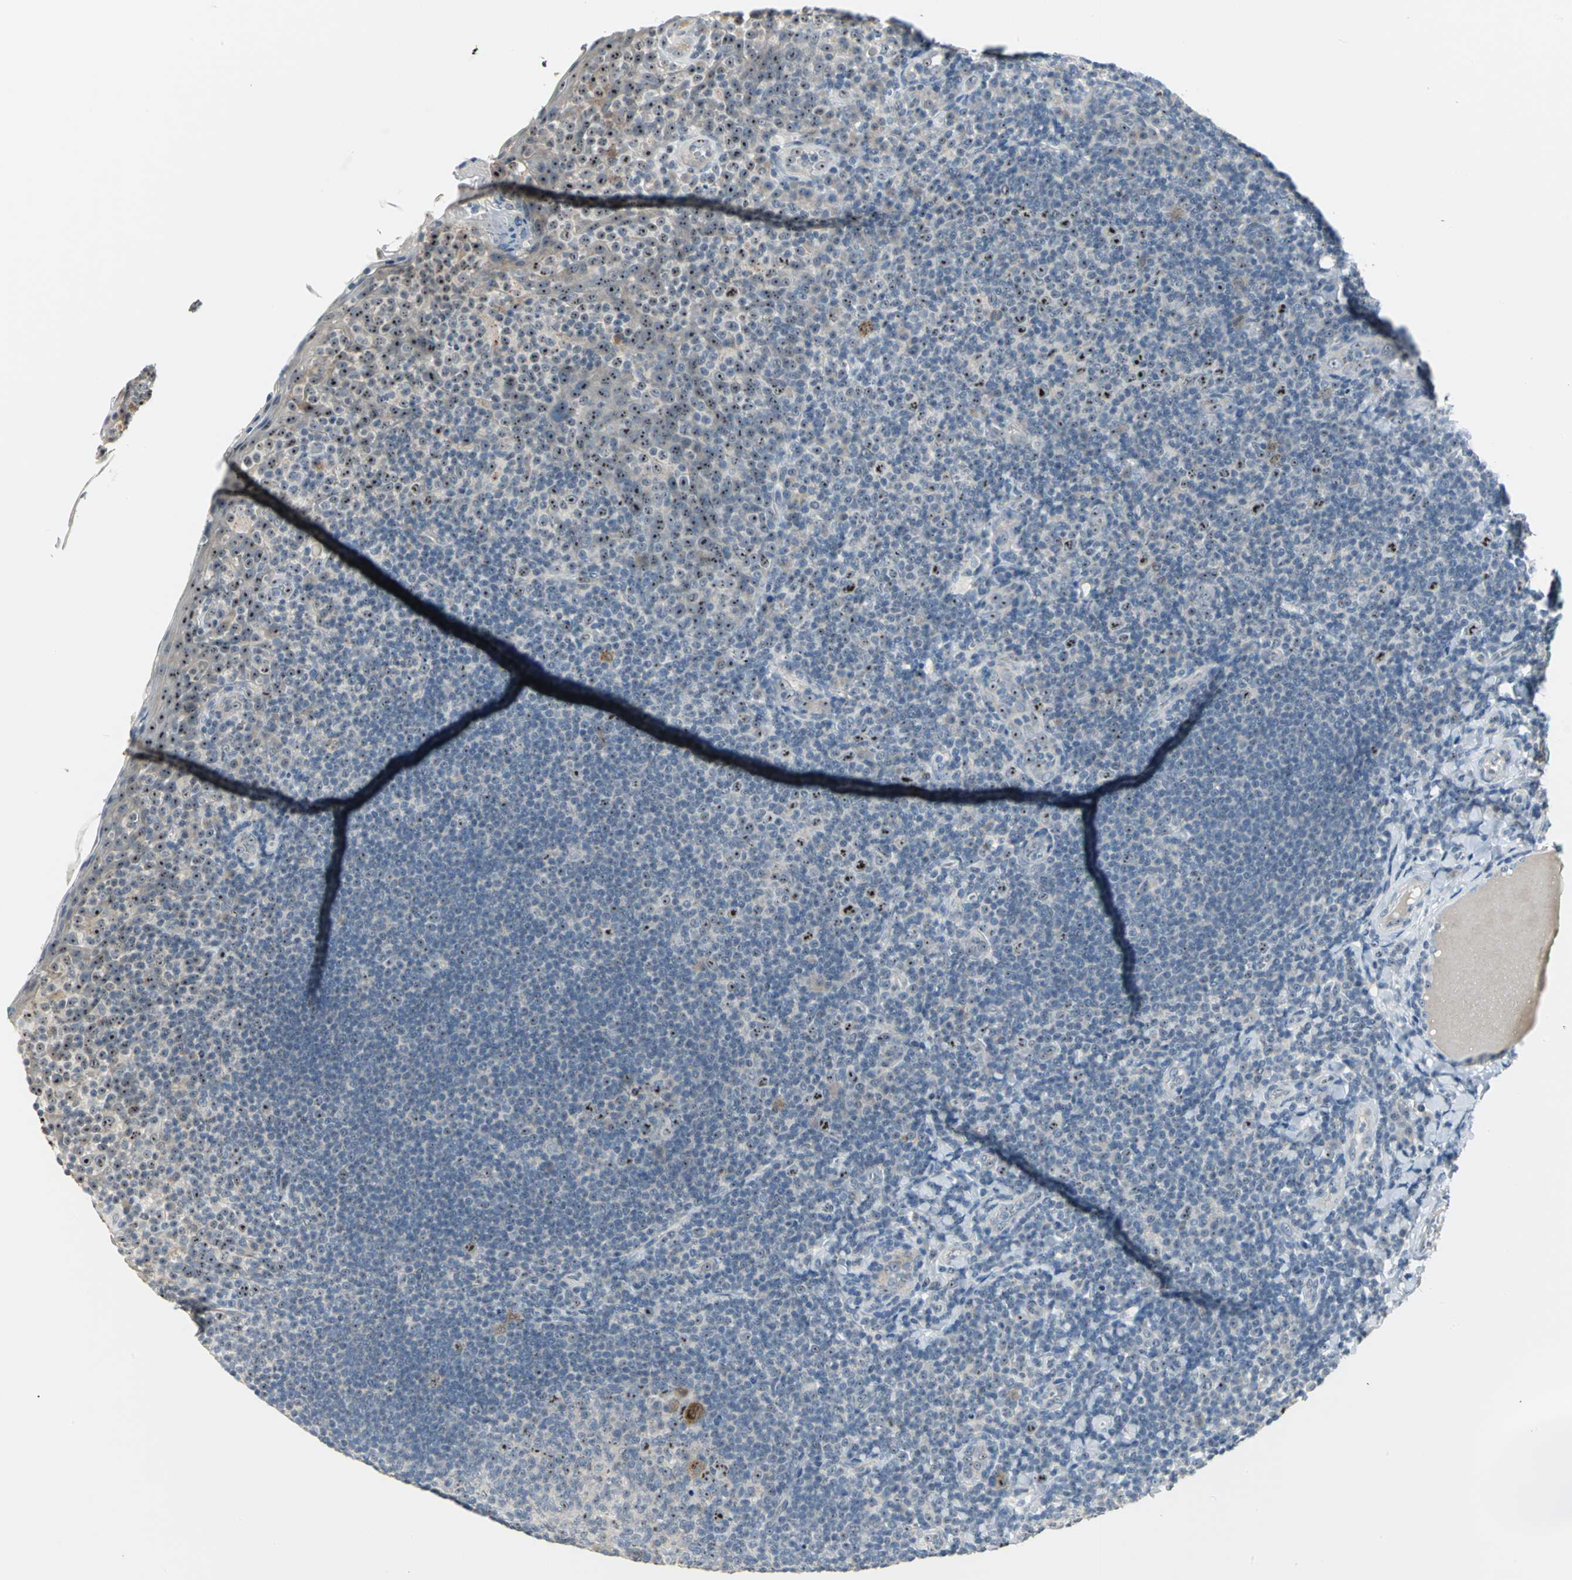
{"staining": {"intensity": "strong", "quantity": "25%-75%", "location": "nuclear"}, "tissue": "tonsil", "cell_type": "Germinal center cells", "image_type": "normal", "snomed": [{"axis": "morphology", "description": "Normal tissue, NOS"}, {"axis": "topography", "description": "Tonsil"}], "caption": "A high amount of strong nuclear expression is identified in approximately 25%-75% of germinal center cells in unremarkable tonsil.", "gene": "MYBBP1A", "patient": {"sex": "male", "age": 17}}